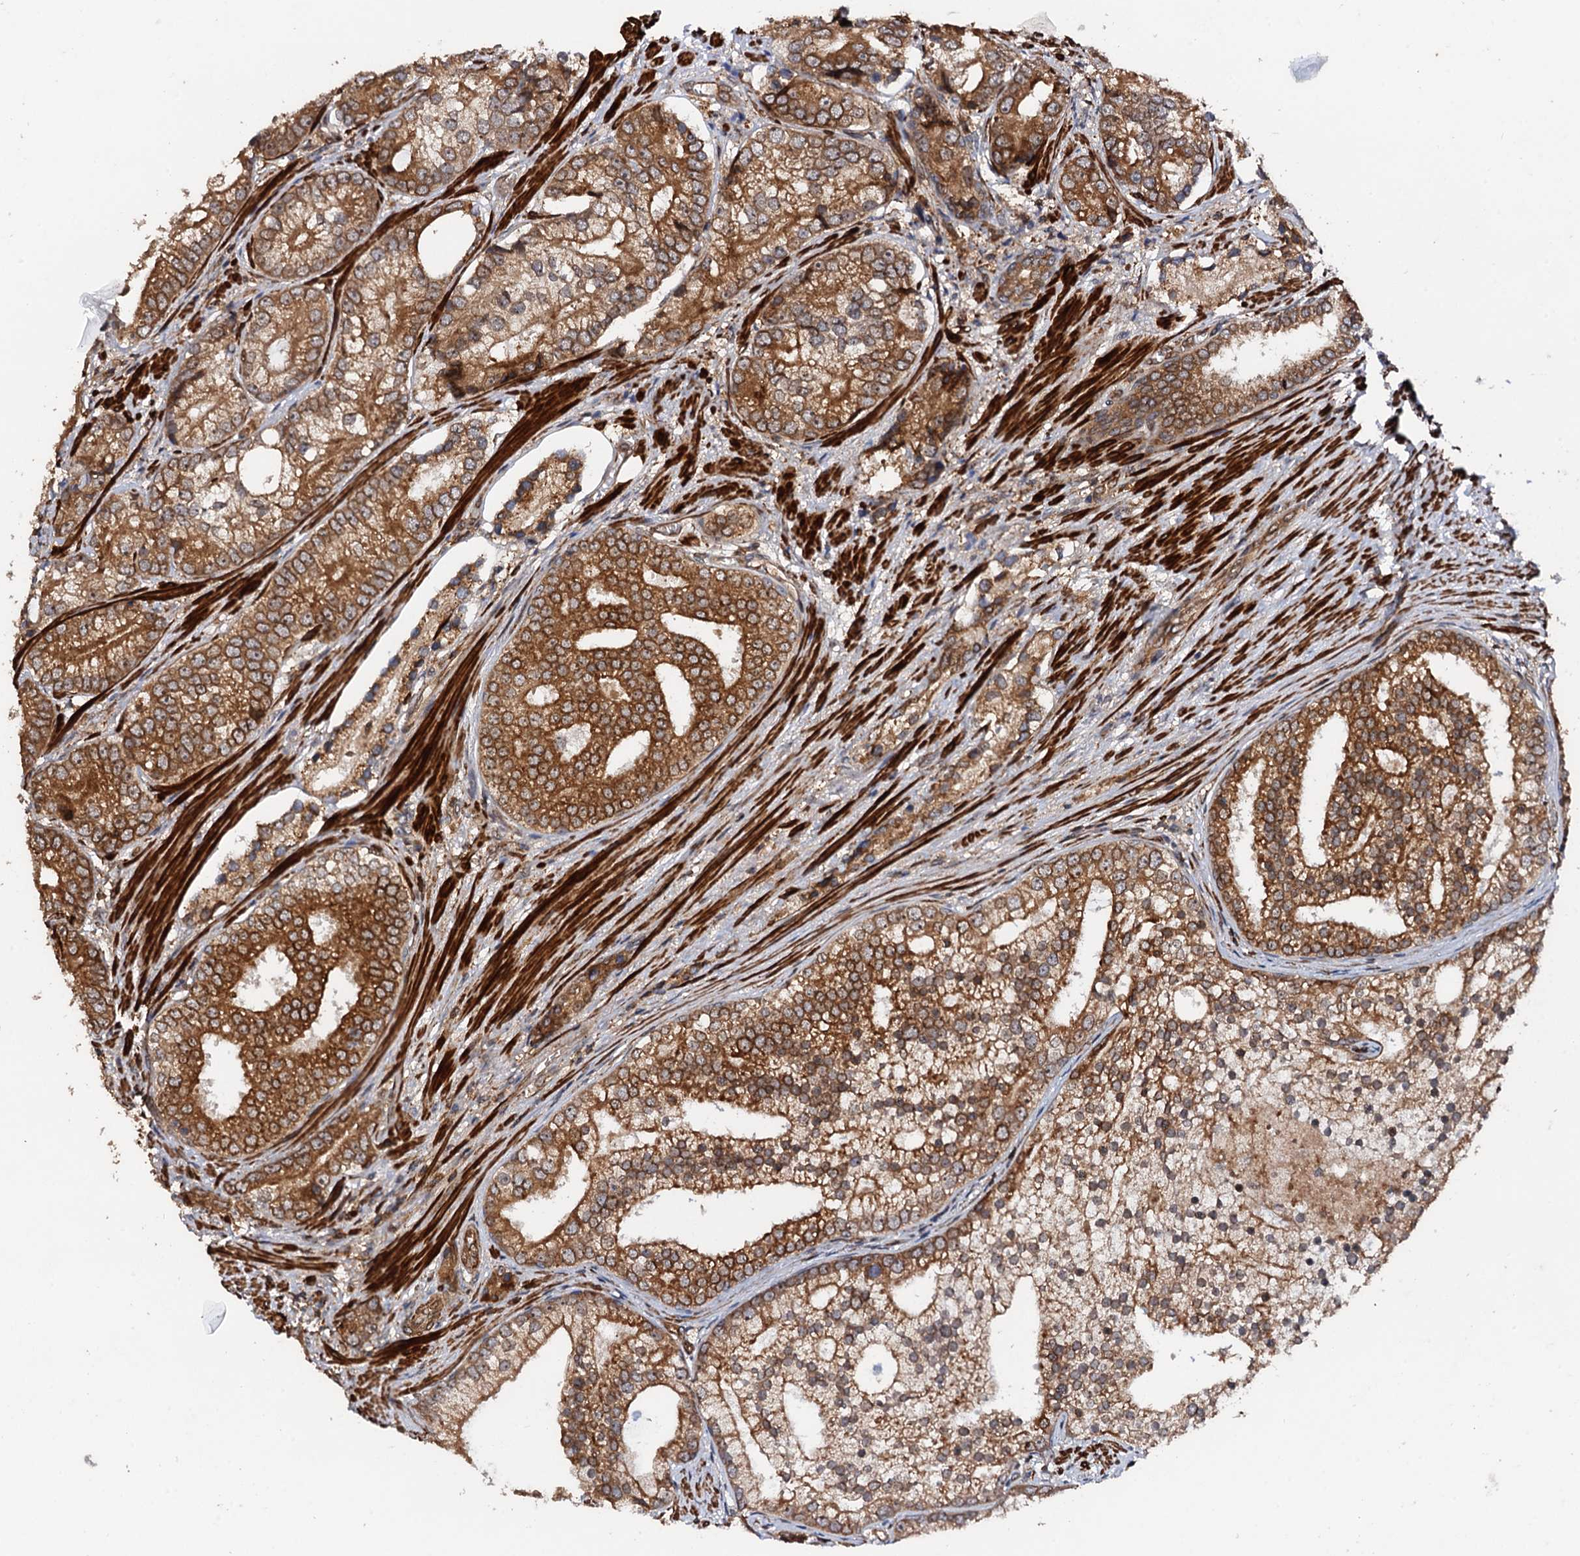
{"staining": {"intensity": "strong", "quantity": ">75%", "location": "cytoplasmic/membranous"}, "tissue": "prostate cancer", "cell_type": "Tumor cells", "image_type": "cancer", "snomed": [{"axis": "morphology", "description": "Adenocarcinoma, High grade"}, {"axis": "topography", "description": "Prostate"}], "caption": "The image shows a brown stain indicating the presence of a protein in the cytoplasmic/membranous of tumor cells in adenocarcinoma (high-grade) (prostate).", "gene": "BORA", "patient": {"sex": "male", "age": 75}}